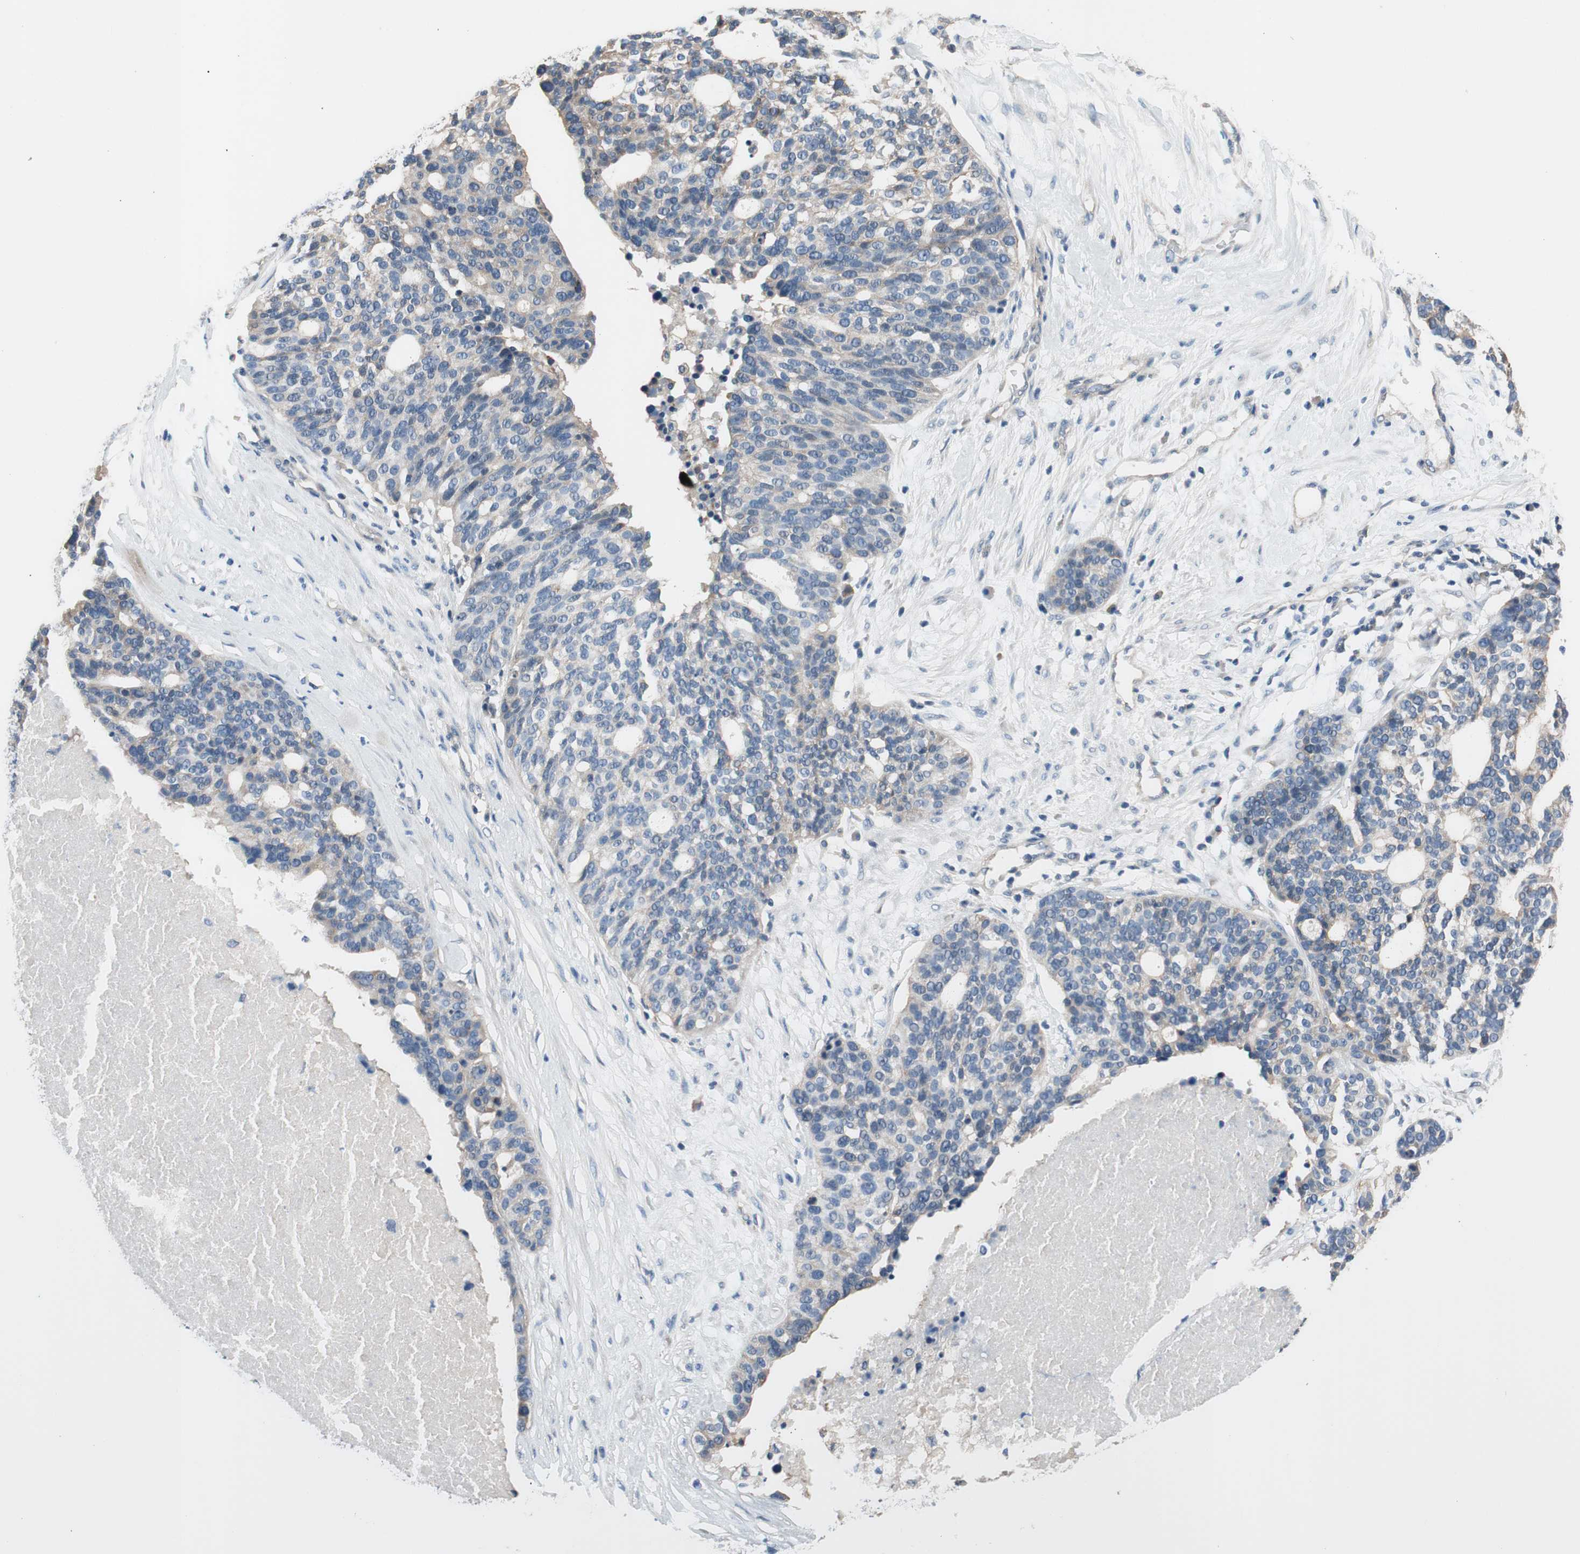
{"staining": {"intensity": "weak", "quantity": "<25%", "location": "cytoplasmic/membranous"}, "tissue": "ovarian cancer", "cell_type": "Tumor cells", "image_type": "cancer", "snomed": [{"axis": "morphology", "description": "Cystadenocarcinoma, serous, NOS"}, {"axis": "topography", "description": "Ovary"}], "caption": "Tumor cells show no significant protein expression in ovarian cancer.", "gene": "CALML3", "patient": {"sex": "female", "age": 59}}